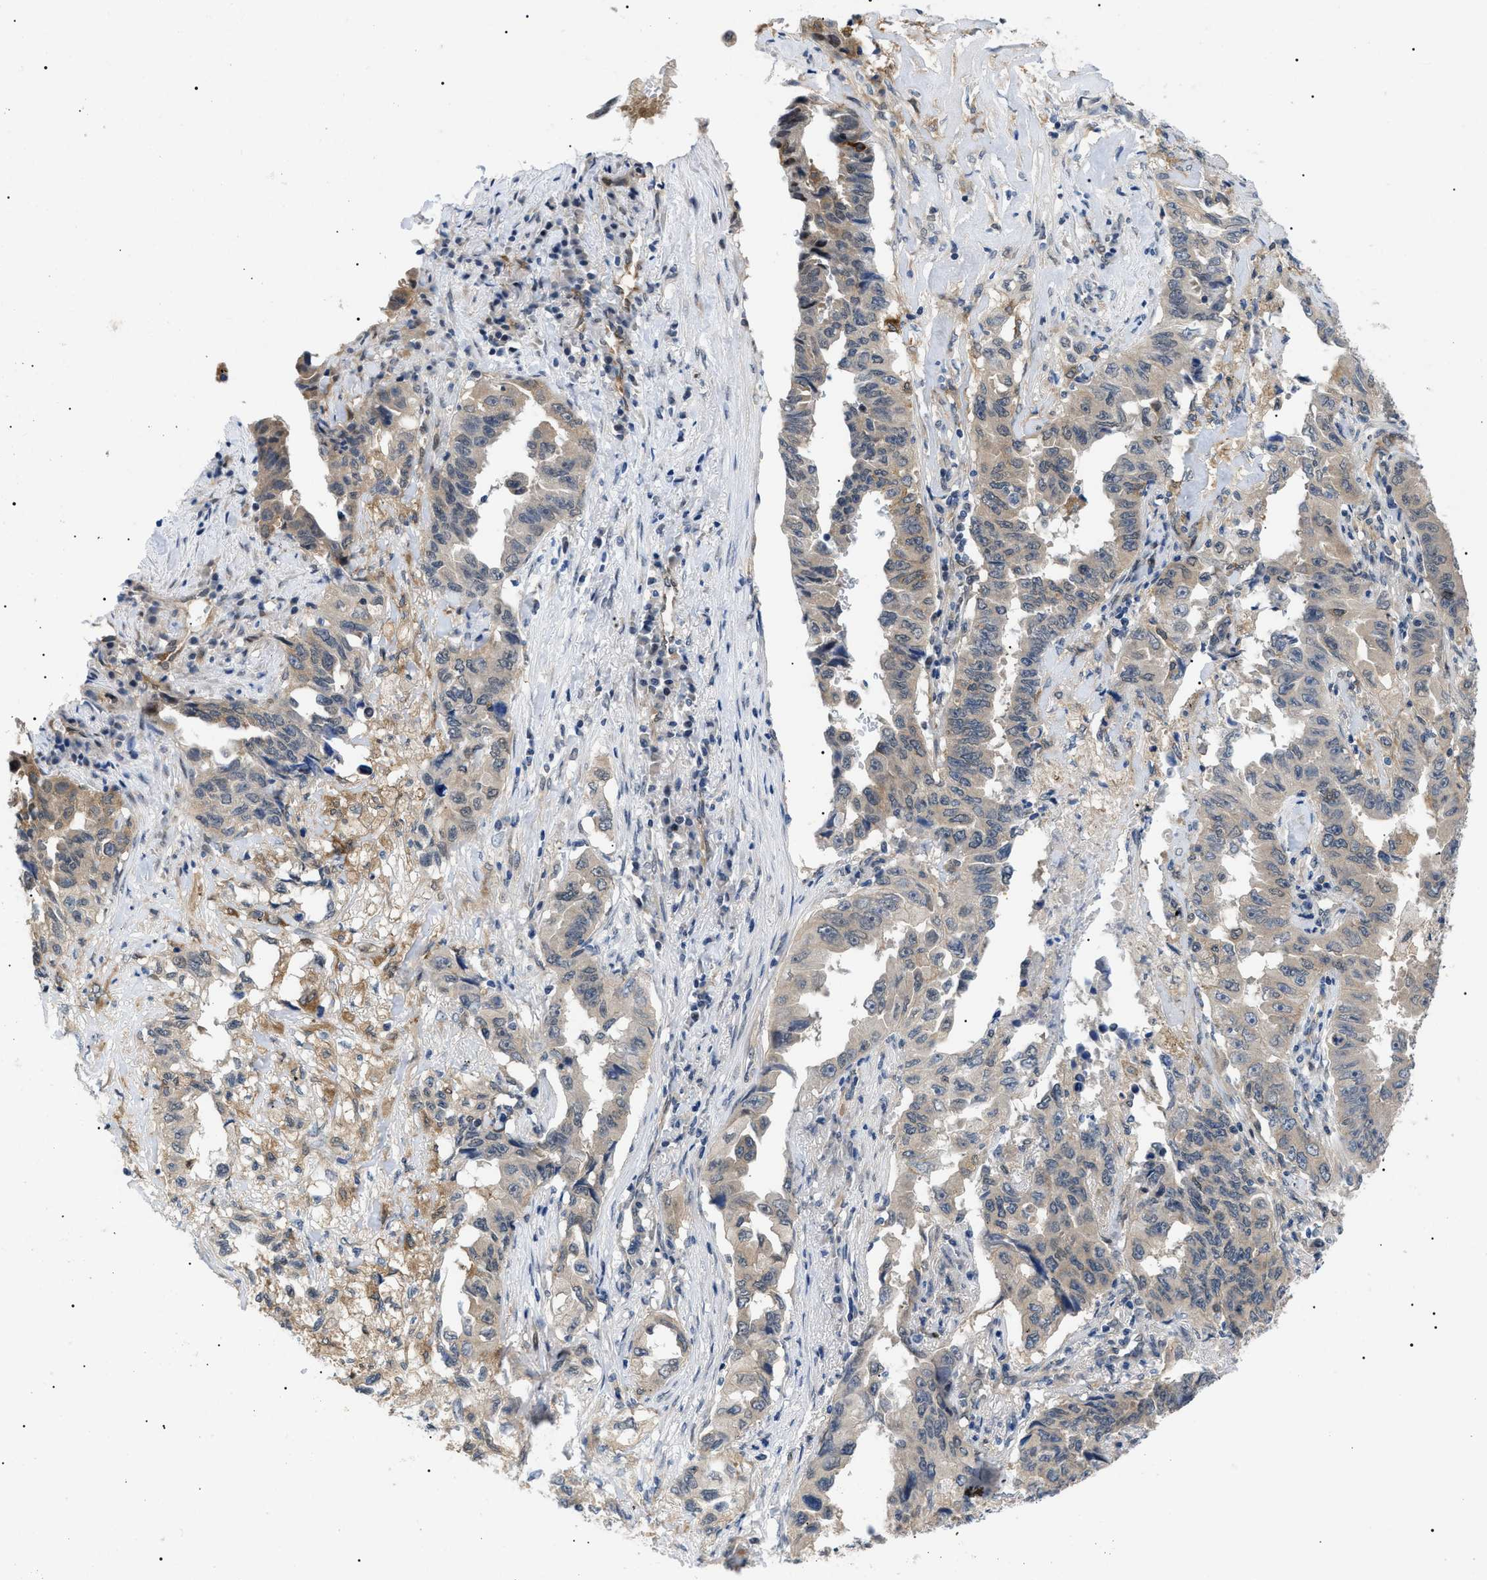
{"staining": {"intensity": "moderate", "quantity": "25%-75%", "location": "cytoplasmic/membranous,nuclear"}, "tissue": "lung cancer", "cell_type": "Tumor cells", "image_type": "cancer", "snomed": [{"axis": "morphology", "description": "Adenocarcinoma, NOS"}, {"axis": "topography", "description": "Lung"}], "caption": "Immunohistochemical staining of human adenocarcinoma (lung) demonstrates medium levels of moderate cytoplasmic/membranous and nuclear protein positivity in about 25%-75% of tumor cells.", "gene": "GARRE1", "patient": {"sex": "female", "age": 51}}